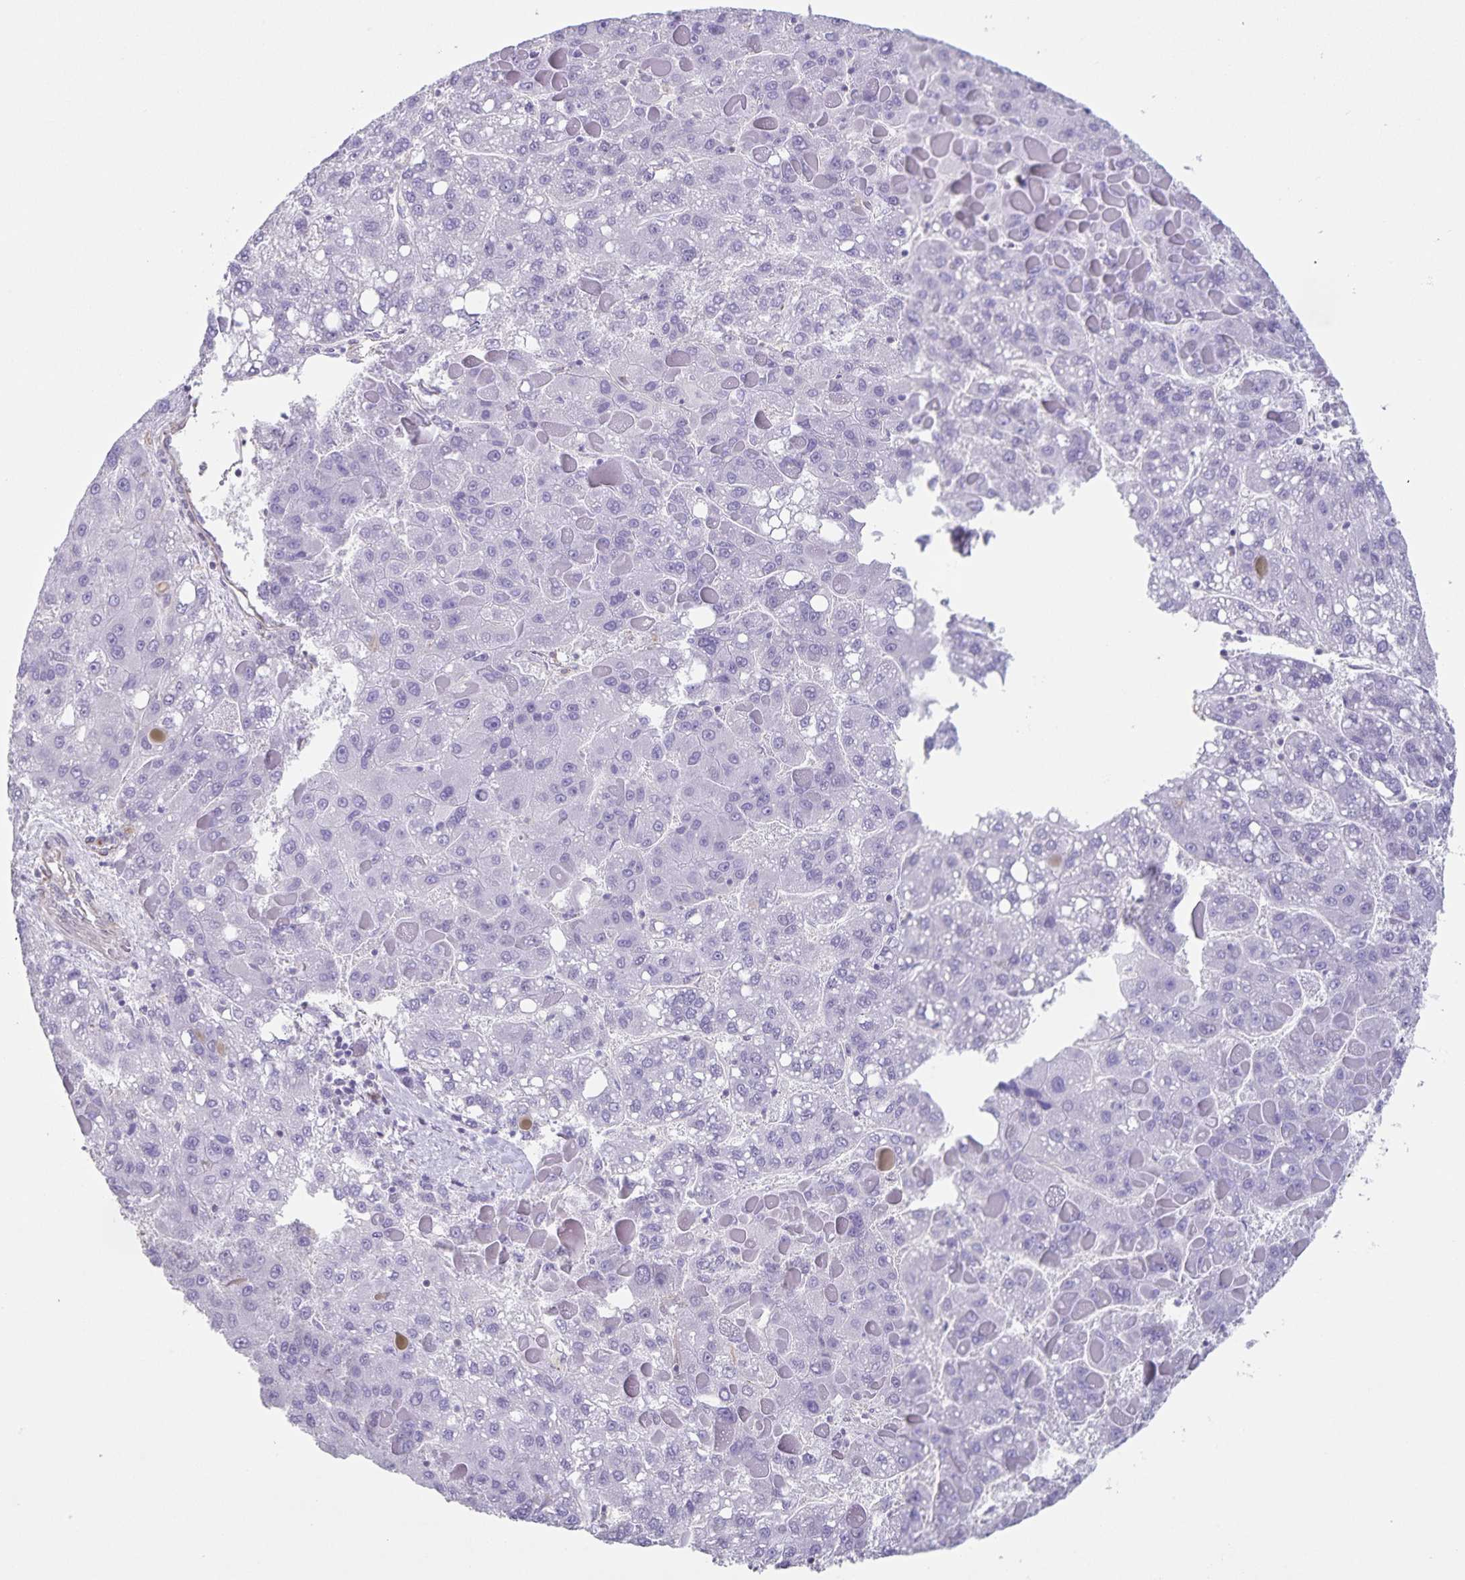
{"staining": {"intensity": "negative", "quantity": "none", "location": "none"}, "tissue": "liver cancer", "cell_type": "Tumor cells", "image_type": "cancer", "snomed": [{"axis": "morphology", "description": "Carcinoma, Hepatocellular, NOS"}, {"axis": "topography", "description": "Liver"}], "caption": "A histopathology image of liver cancer (hepatocellular carcinoma) stained for a protein exhibits no brown staining in tumor cells.", "gene": "SYNM", "patient": {"sex": "female", "age": 82}}